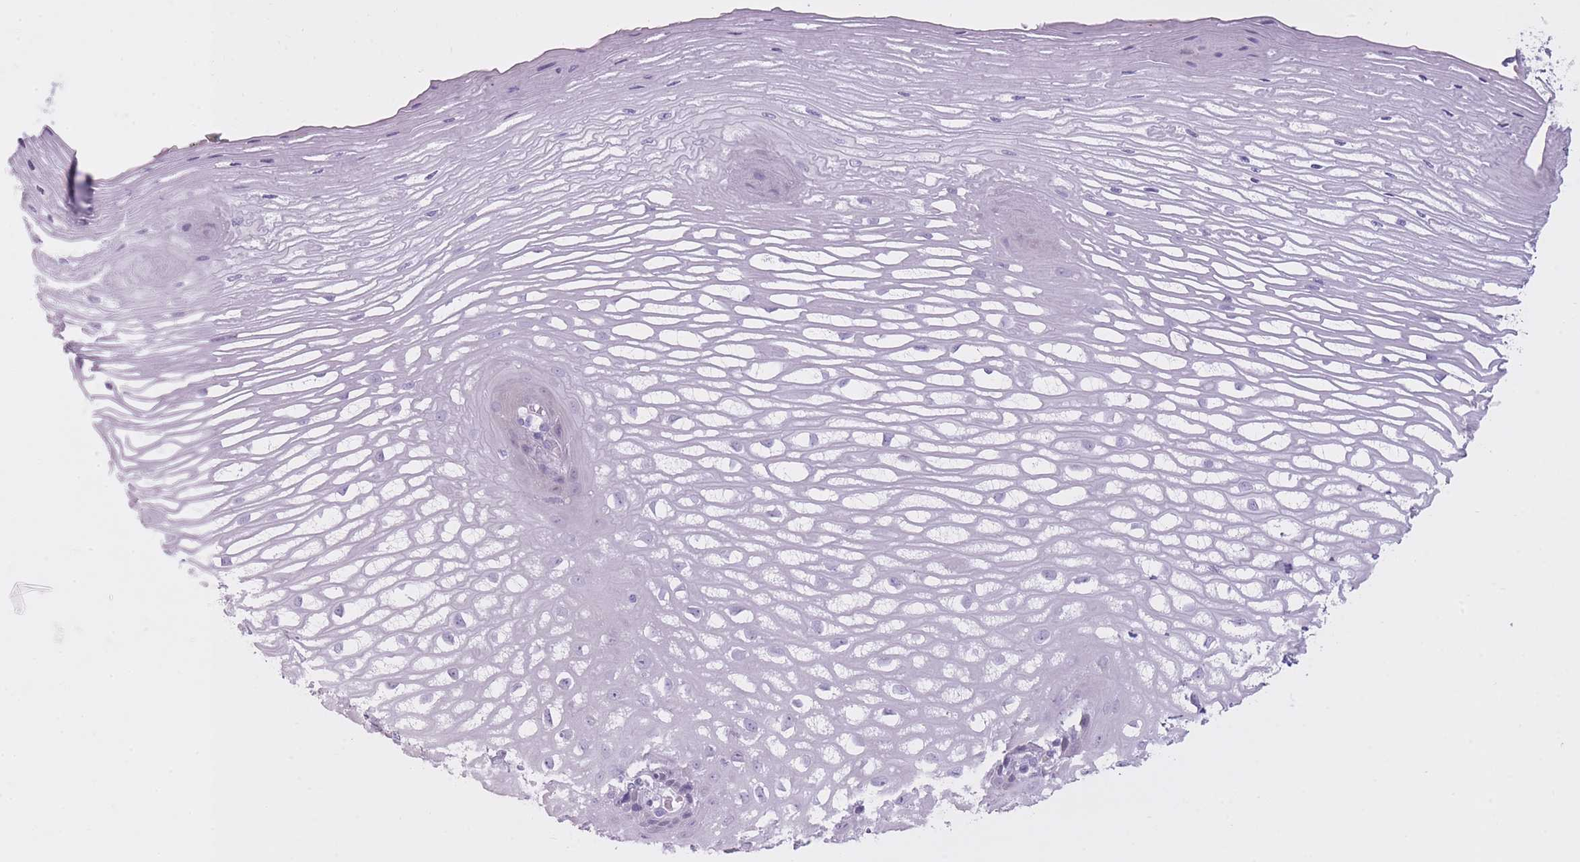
{"staining": {"intensity": "negative", "quantity": "none", "location": "none"}, "tissue": "esophagus", "cell_type": "Squamous epithelial cells", "image_type": "normal", "snomed": [{"axis": "morphology", "description": "Normal tissue, NOS"}, {"axis": "topography", "description": "Esophagus"}], "caption": "Immunohistochemical staining of normal esophagus demonstrates no significant positivity in squamous epithelial cells. The staining was performed using DAB (3,3'-diaminobenzidine) to visualize the protein expression in brown, while the nuclei were stained in blue with hematoxylin (Magnification: 20x).", "gene": "GOLGA6A", "patient": {"sex": "male", "age": 69}}